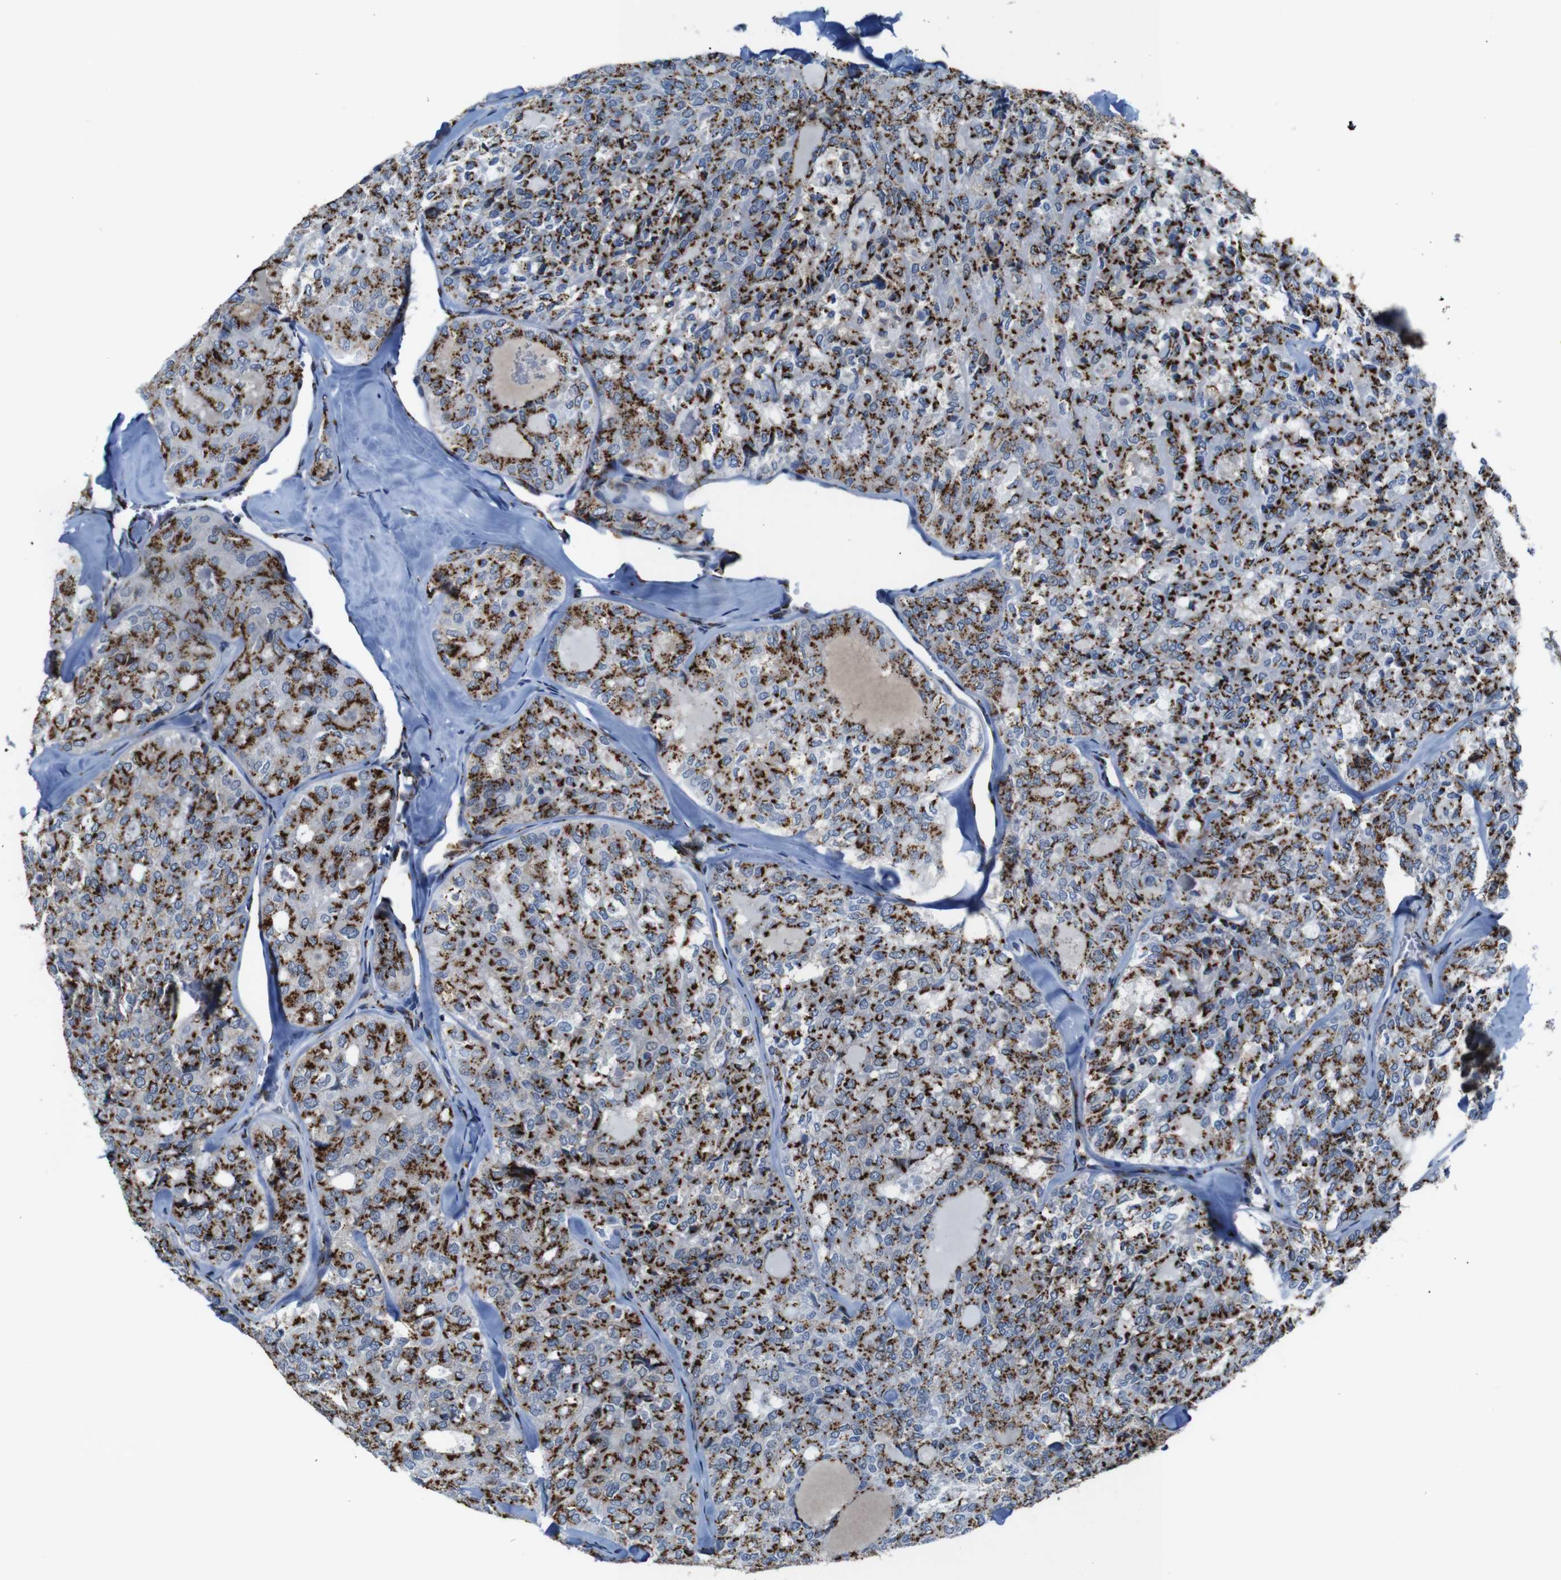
{"staining": {"intensity": "moderate", "quantity": ">75%", "location": "cytoplasmic/membranous"}, "tissue": "thyroid cancer", "cell_type": "Tumor cells", "image_type": "cancer", "snomed": [{"axis": "morphology", "description": "Follicular adenoma carcinoma, NOS"}, {"axis": "topography", "description": "Thyroid gland"}], "caption": "Human thyroid cancer stained with a protein marker demonstrates moderate staining in tumor cells.", "gene": "TGOLN2", "patient": {"sex": "male", "age": 75}}